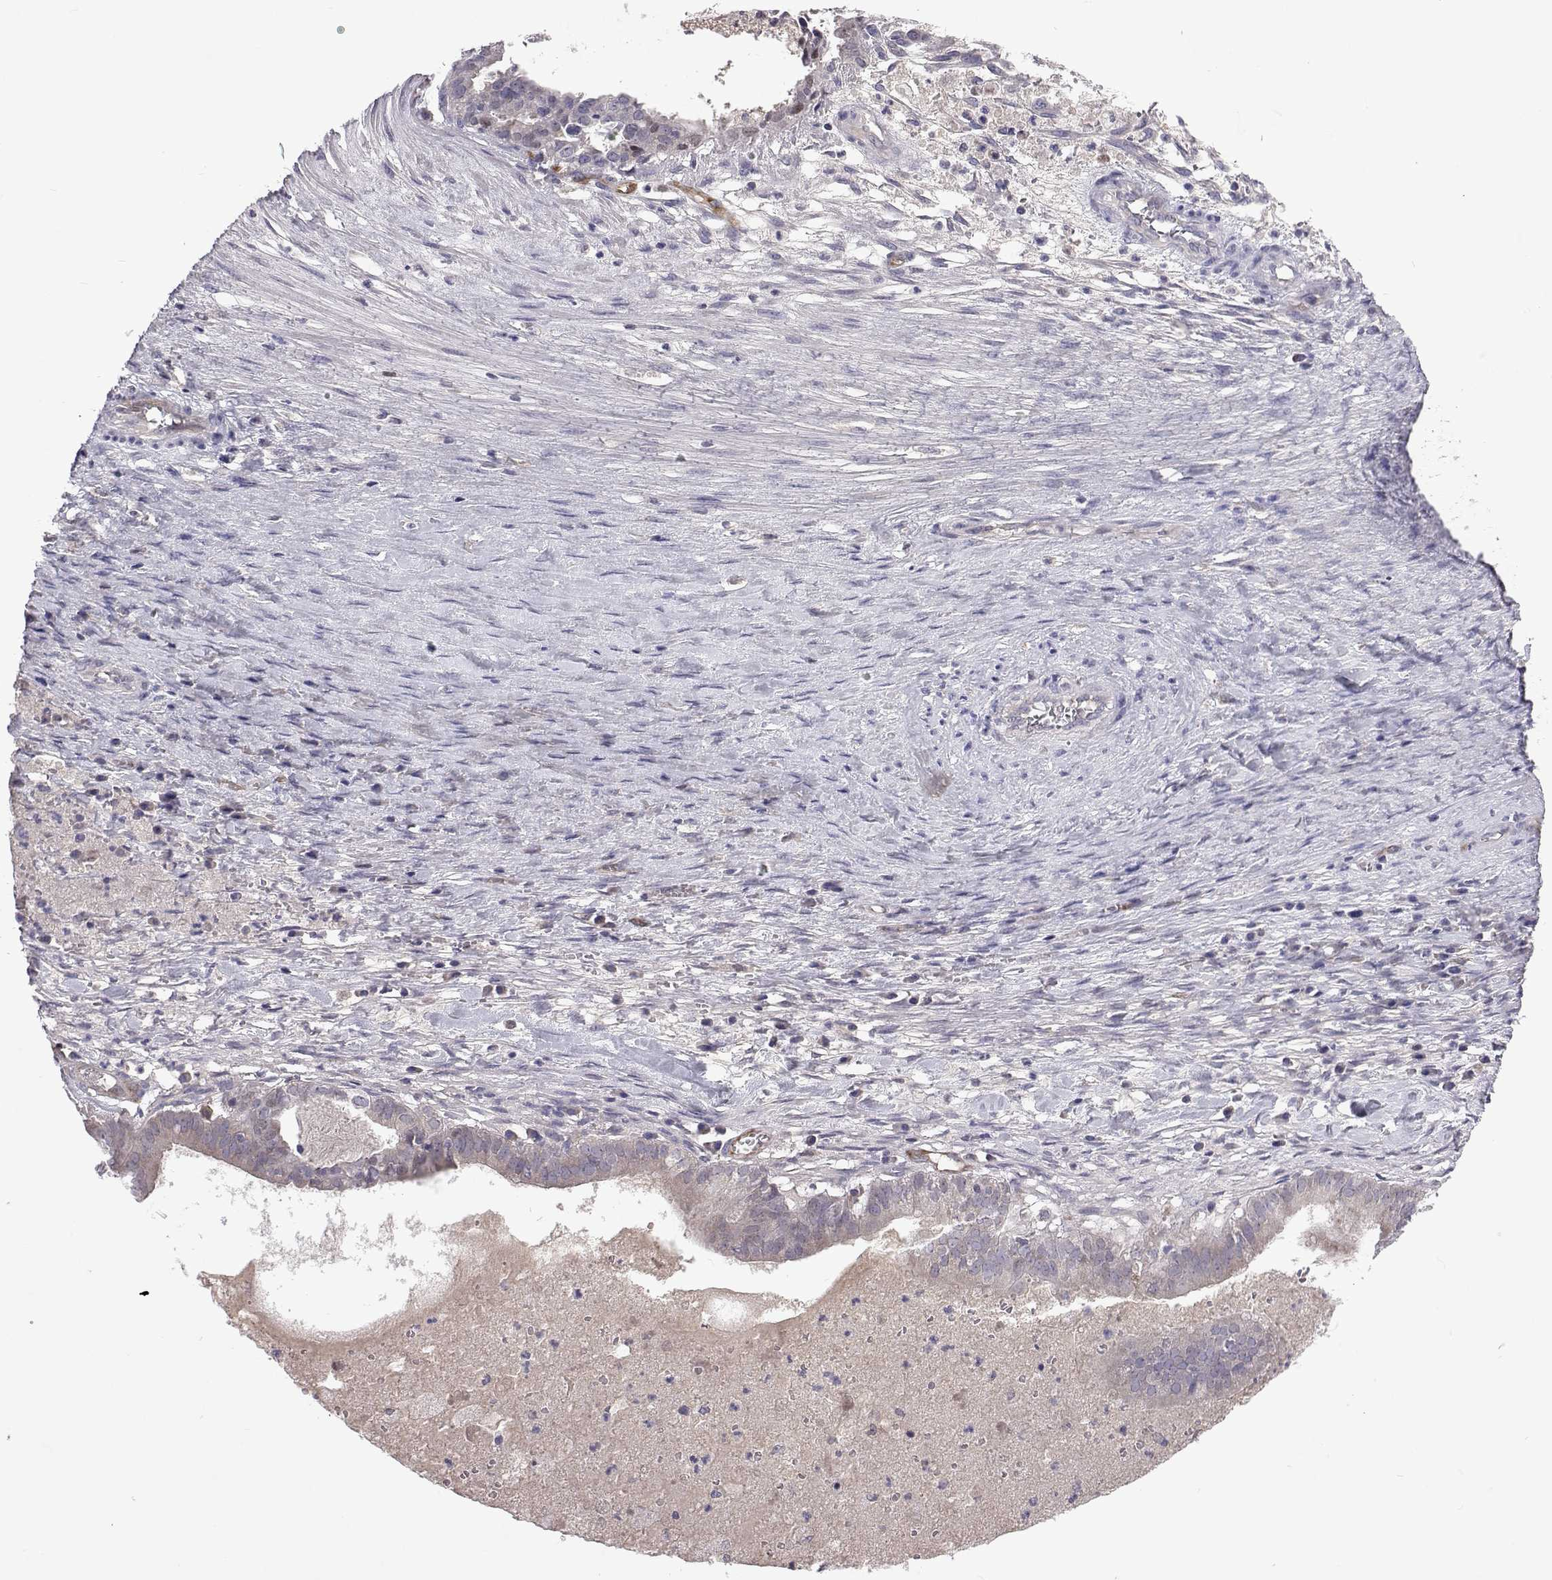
{"staining": {"intensity": "negative", "quantity": "none", "location": "none"}, "tissue": "ovarian cancer", "cell_type": "Tumor cells", "image_type": "cancer", "snomed": [{"axis": "morphology", "description": "Carcinoma, endometroid"}, {"axis": "topography", "description": "Ovary"}], "caption": "A histopathology image of human ovarian cancer (endometroid carcinoma) is negative for staining in tumor cells.", "gene": "TCF15", "patient": {"sex": "female", "age": 64}}